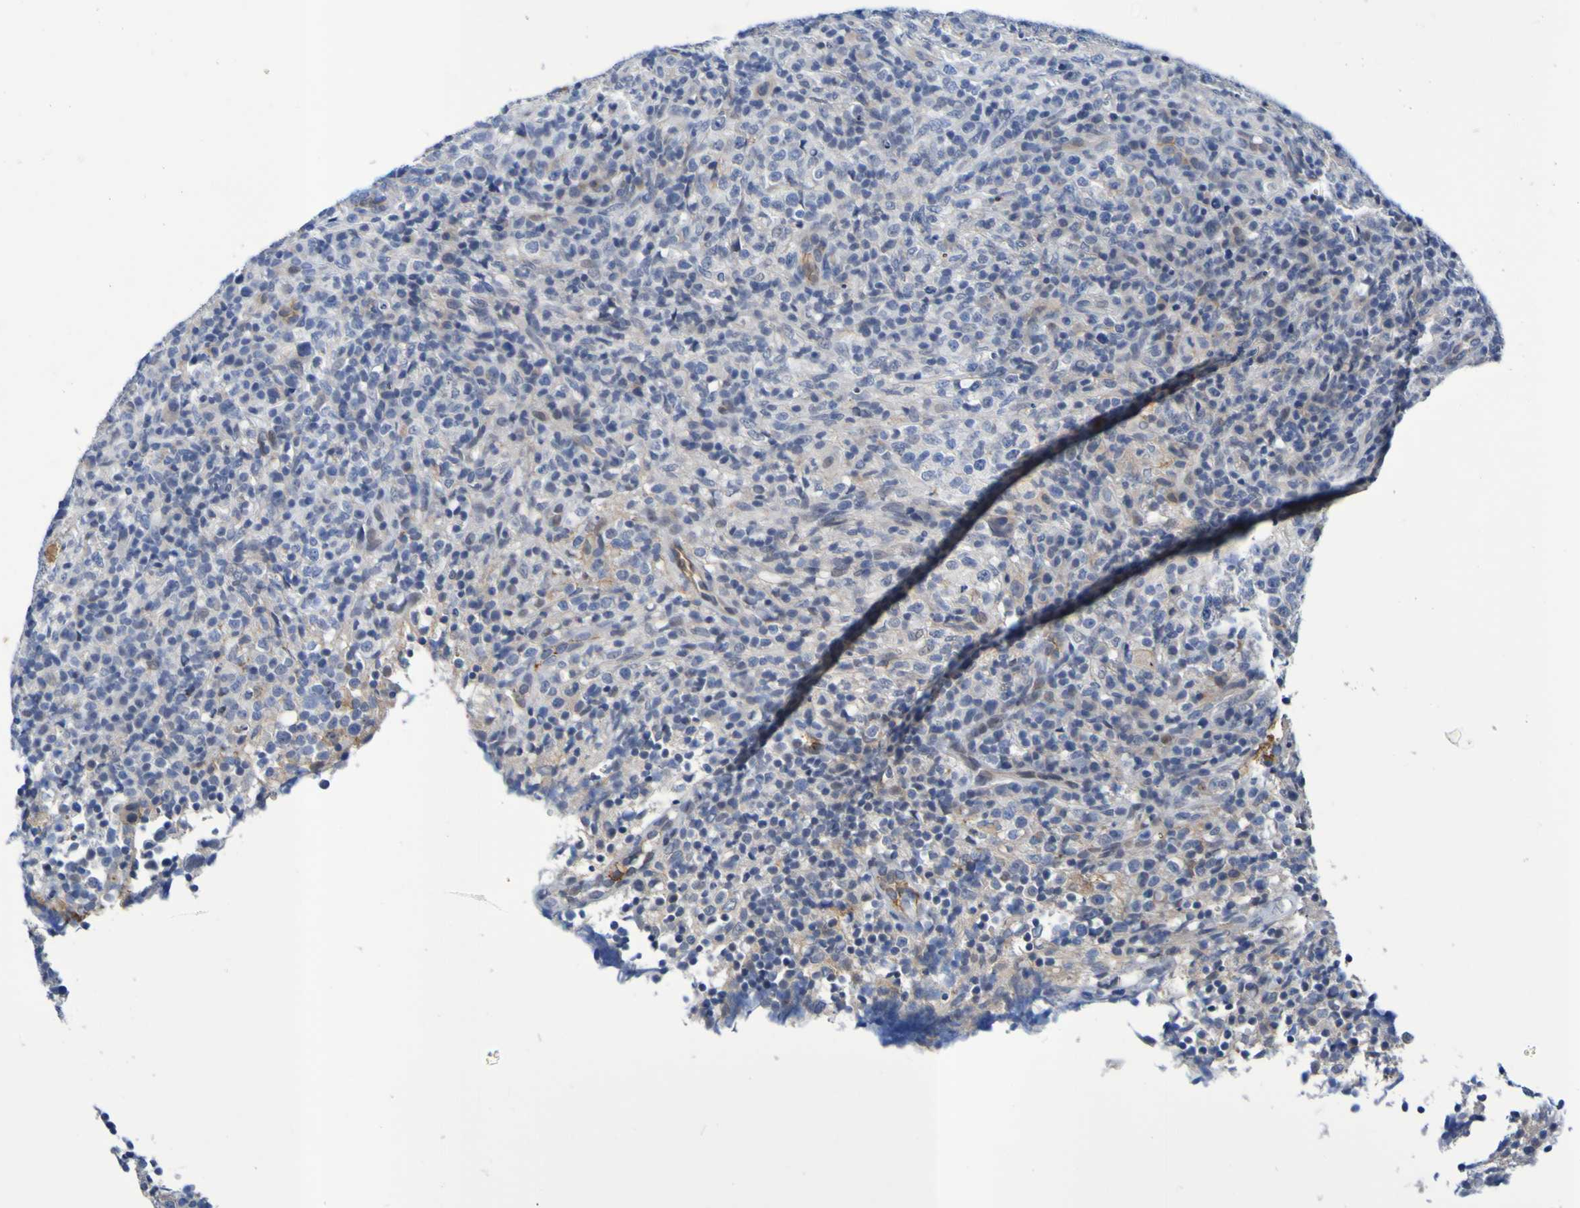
{"staining": {"intensity": "moderate", "quantity": "<25%", "location": "cytoplasmic/membranous"}, "tissue": "lymphoma", "cell_type": "Tumor cells", "image_type": "cancer", "snomed": [{"axis": "morphology", "description": "Malignant lymphoma, non-Hodgkin's type, High grade"}, {"axis": "topography", "description": "Lymph node"}], "caption": "Immunohistochemistry (IHC) staining of high-grade malignant lymphoma, non-Hodgkin's type, which demonstrates low levels of moderate cytoplasmic/membranous expression in approximately <25% of tumor cells indicating moderate cytoplasmic/membranous protein positivity. The staining was performed using DAB (3,3'-diaminobenzidine) (brown) for protein detection and nuclei were counterstained in hematoxylin (blue).", "gene": "VMA21", "patient": {"sex": "female", "age": 76}}